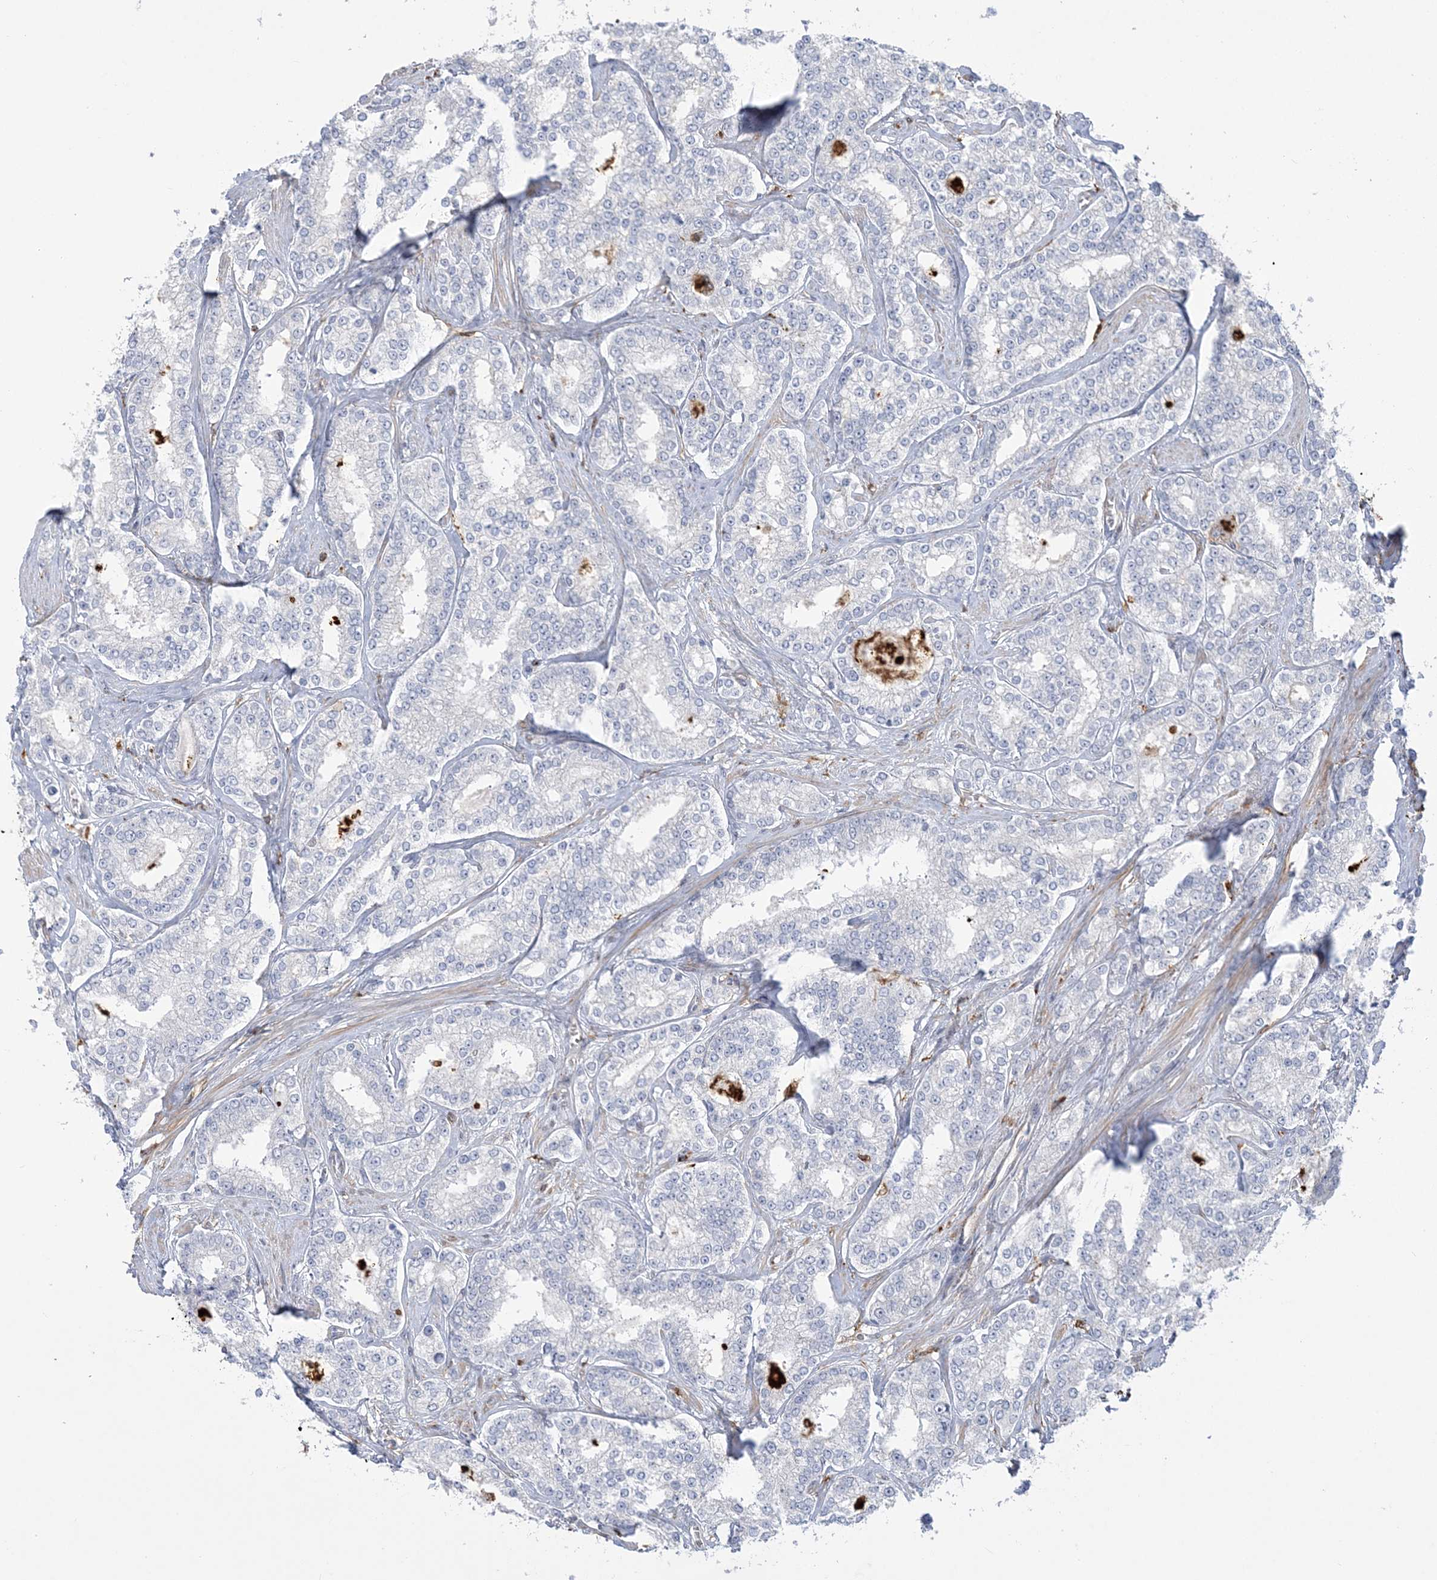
{"staining": {"intensity": "negative", "quantity": "none", "location": "none"}, "tissue": "prostate cancer", "cell_type": "Tumor cells", "image_type": "cancer", "snomed": [{"axis": "morphology", "description": "Normal tissue, NOS"}, {"axis": "morphology", "description": "Adenocarcinoma, High grade"}, {"axis": "topography", "description": "Prostate"}], "caption": "IHC of prostate cancer (high-grade adenocarcinoma) reveals no staining in tumor cells.", "gene": "HAAO", "patient": {"sex": "male", "age": 83}}